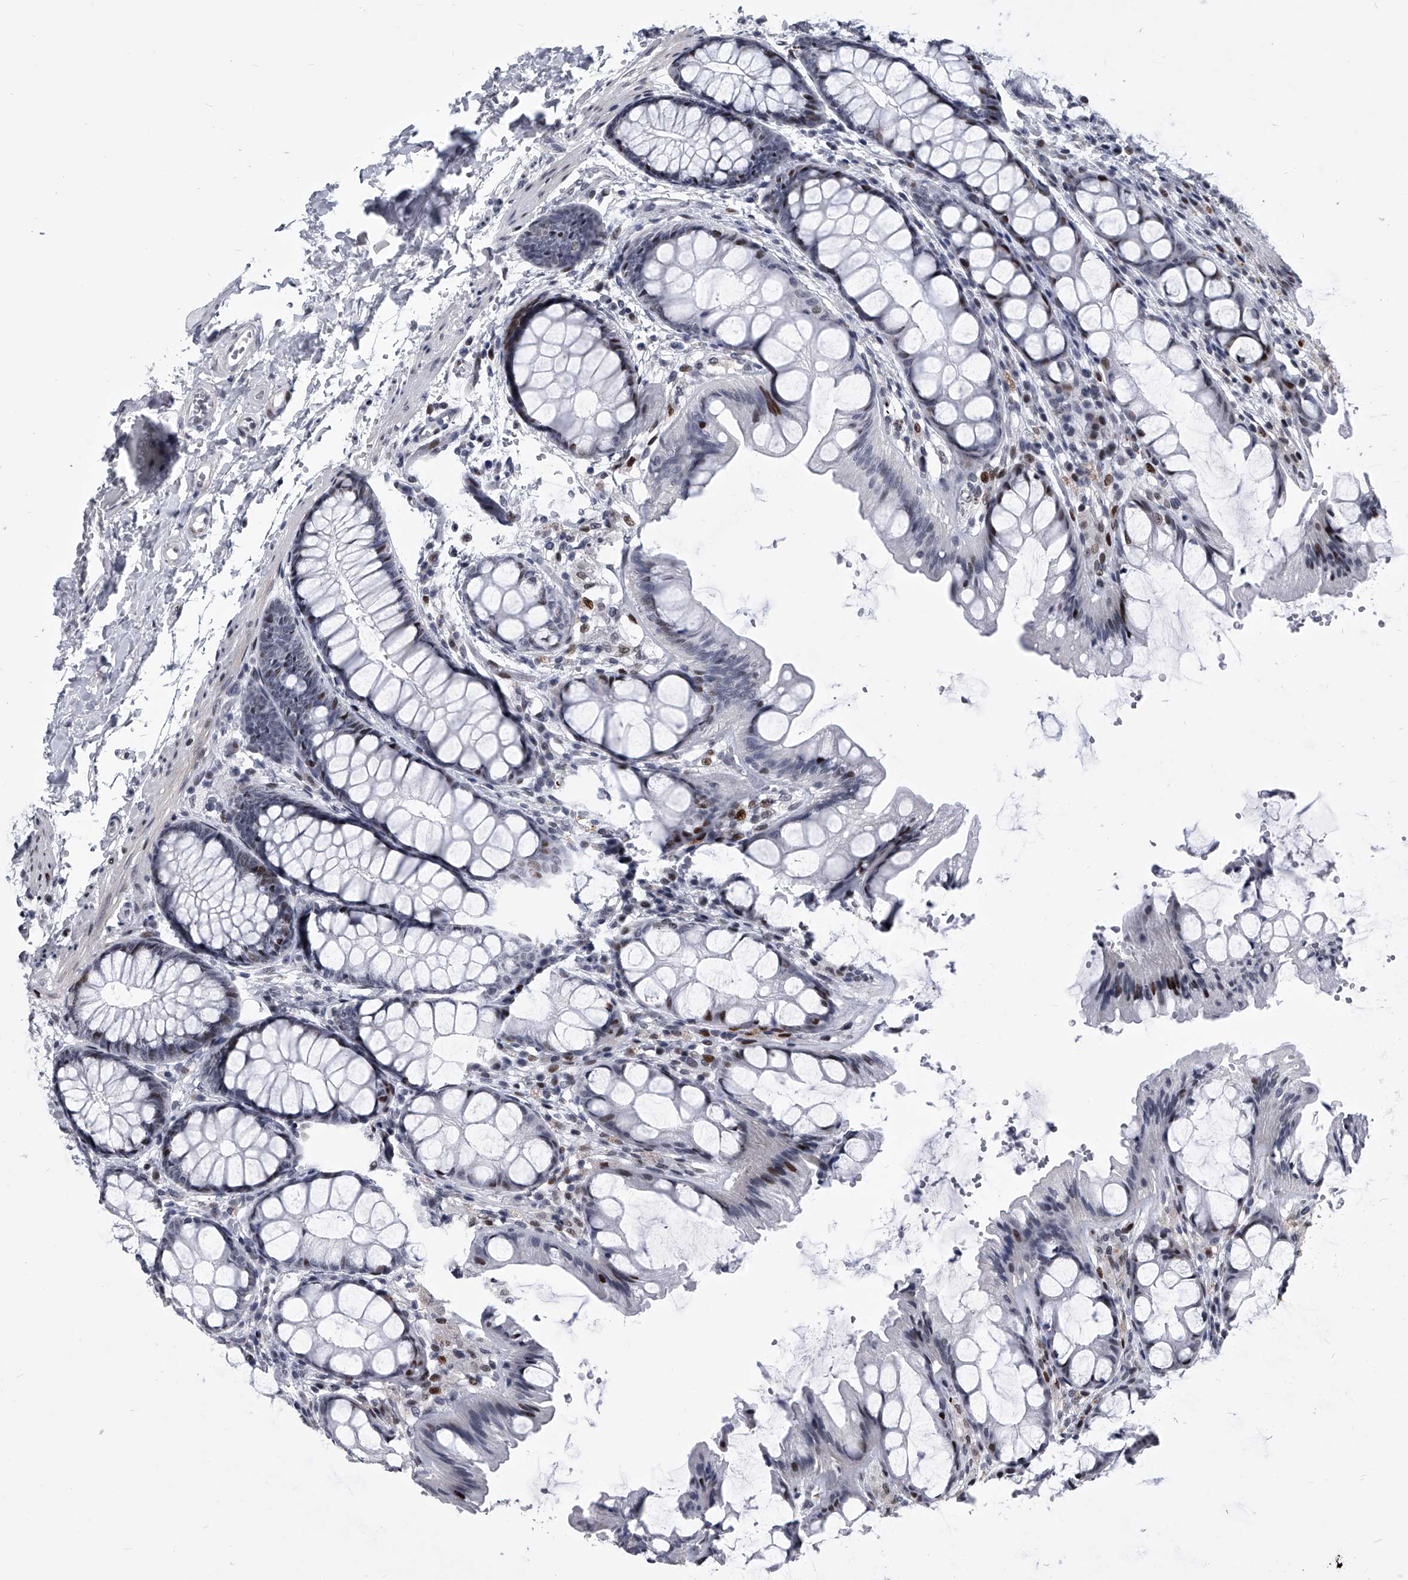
{"staining": {"intensity": "weak", "quantity": ">75%", "location": "nuclear"}, "tissue": "colon", "cell_type": "Endothelial cells", "image_type": "normal", "snomed": [{"axis": "morphology", "description": "Normal tissue, NOS"}, {"axis": "topography", "description": "Colon"}], "caption": "Immunohistochemistry histopathology image of unremarkable colon: human colon stained using immunohistochemistry shows low levels of weak protein expression localized specifically in the nuclear of endothelial cells, appearing as a nuclear brown color.", "gene": "CMTR1", "patient": {"sex": "male", "age": 47}}